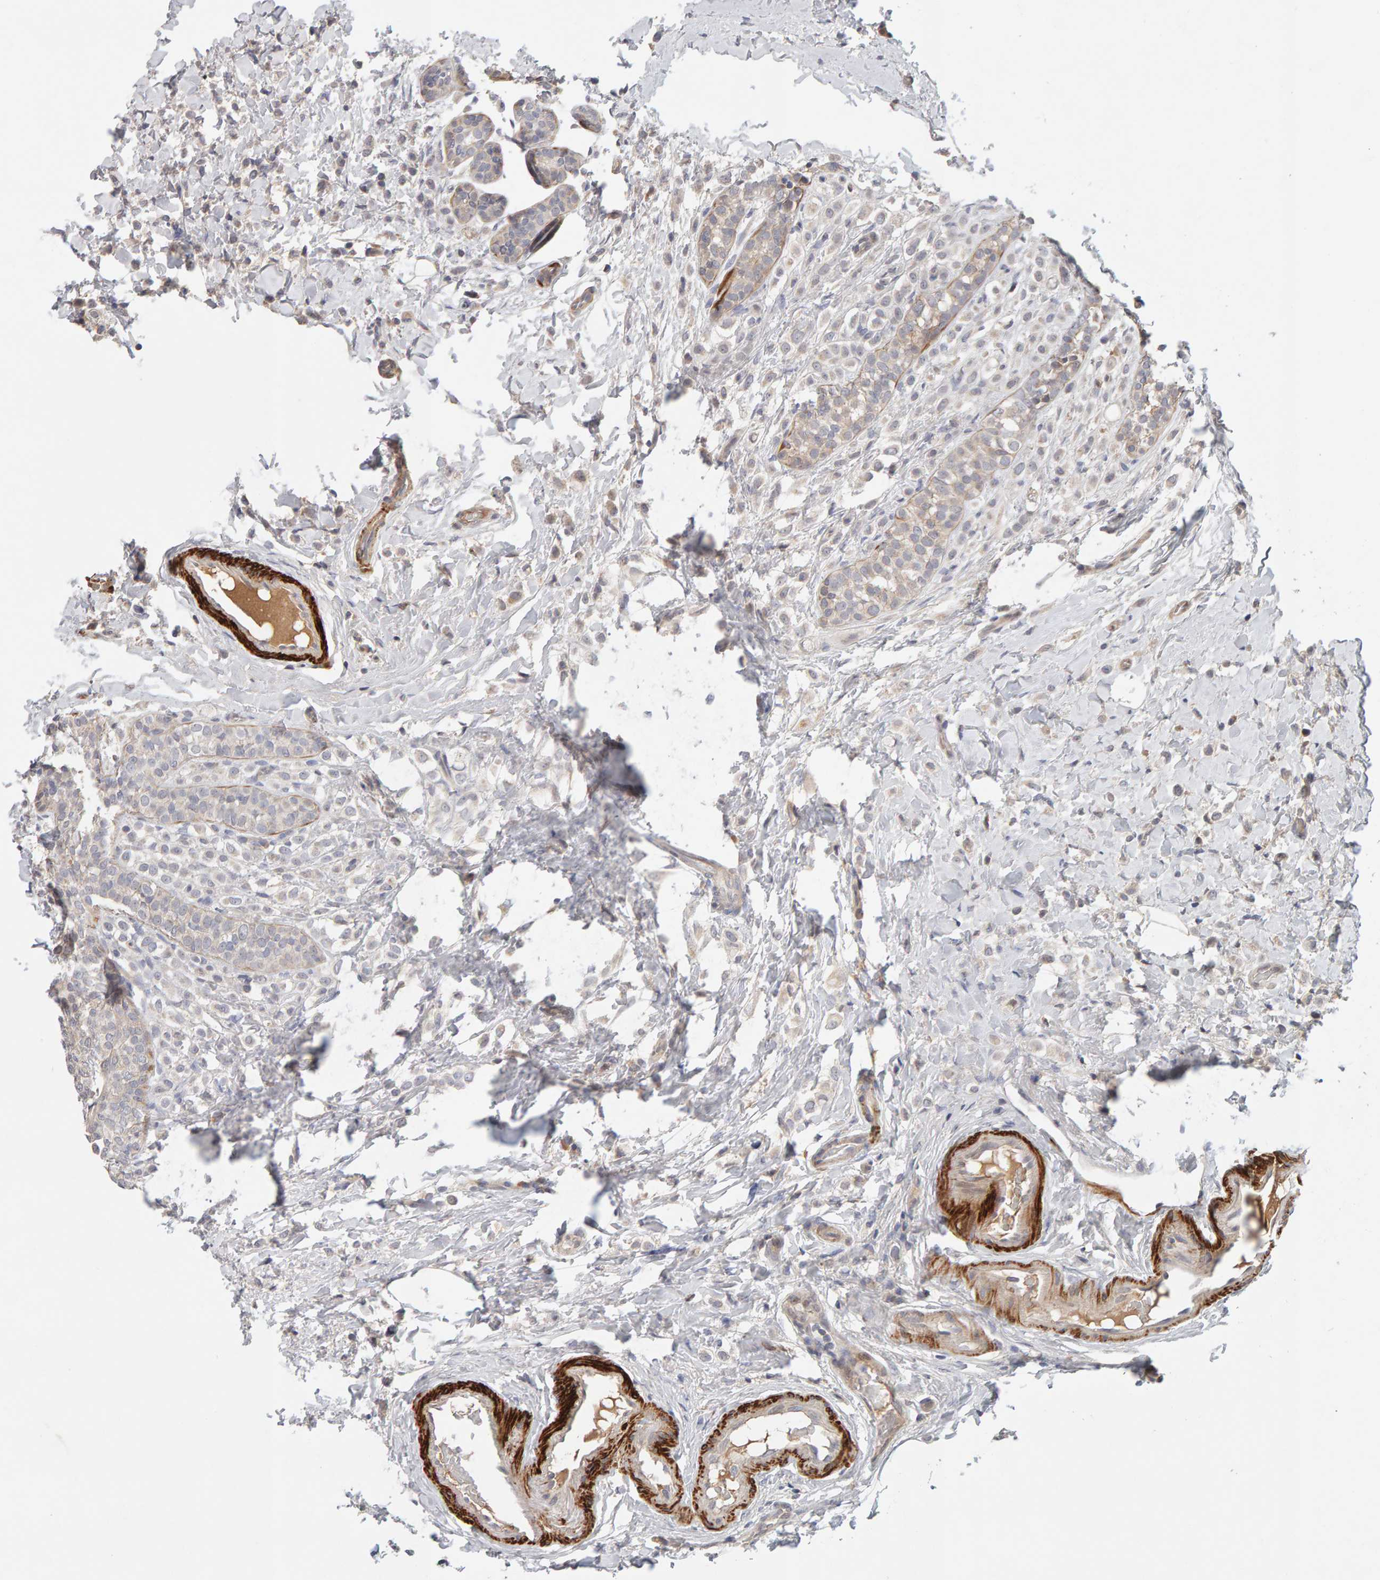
{"staining": {"intensity": "weak", "quantity": "25%-75%", "location": "cytoplasmic/membranous"}, "tissue": "breast cancer", "cell_type": "Tumor cells", "image_type": "cancer", "snomed": [{"axis": "morphology", "description": "Lobular carcinoma"}, {"axis": "topography", "description": "Breast"}], "caption": "An image showing weak cytoplasmic/membranous expression in approximately 25%-75% of tumor cells in breast cancer, as visualized by brown immunohistochemical staining.", "gene": "NUDCD1", "patient": {"sex": "female", "age": 50}}